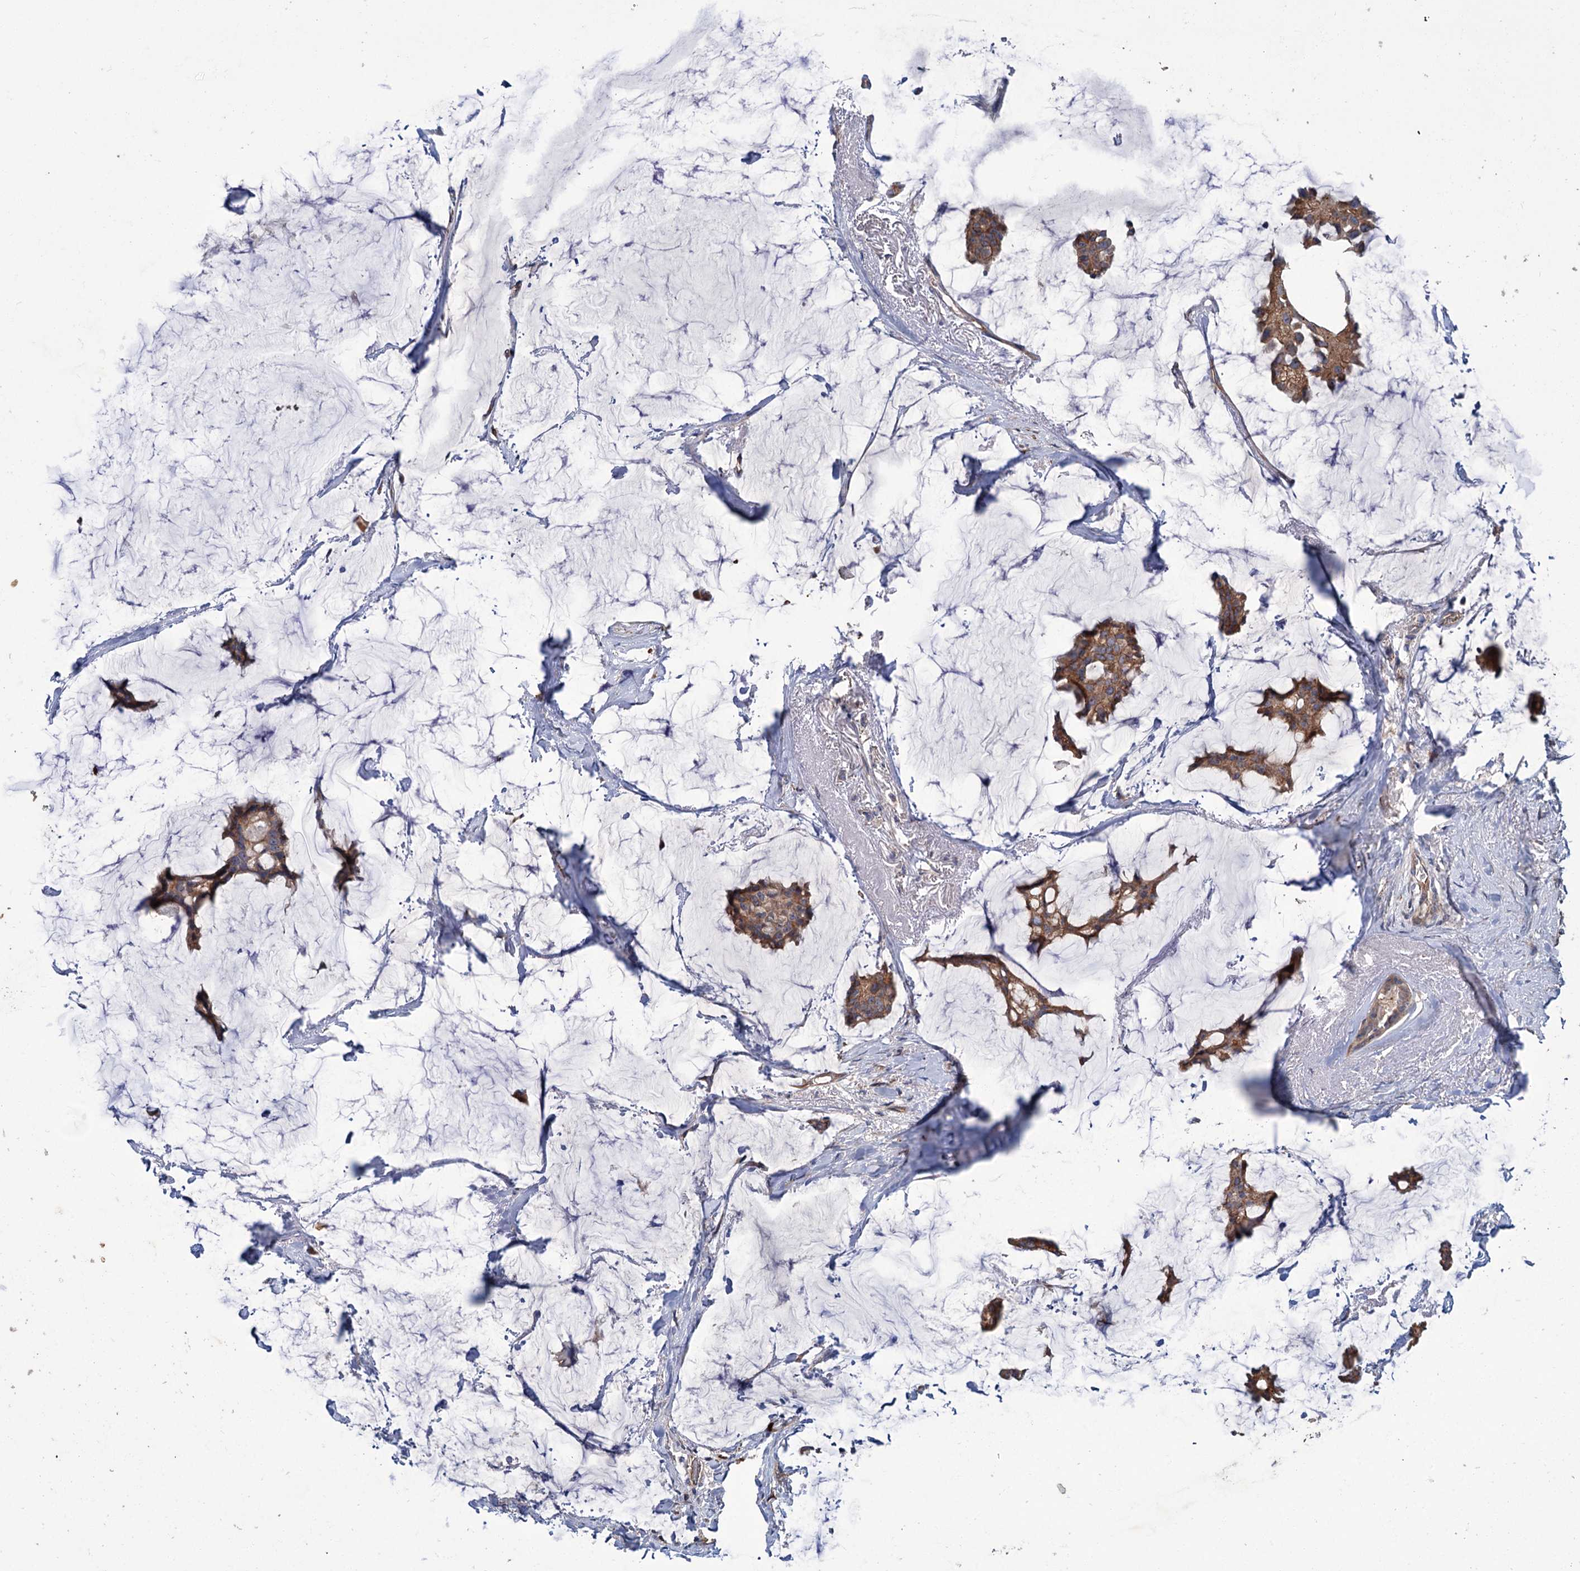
{"staining": {"intensity": "moderate", "quantity": ">75%", "location": "cytoplasmic/membranous"}, "tissue": "breast cancer", "cell_type": "Tumor cells", "image_type": "cancer", "snomed": [{"axis": "morphology", "description": "Duct carcinoma"}, {"axis": "topography", "description": "Breast"}], "caption": "DAB immunohistochemical staining of human infiltrating ductal carcinoma (breast) exhibits moderate cytoplasmic/membranous protein expression in approximately >75% of tumor cells.", "gene": "DYNC2H1", "patient": {"sex": "female", "age": 93}}